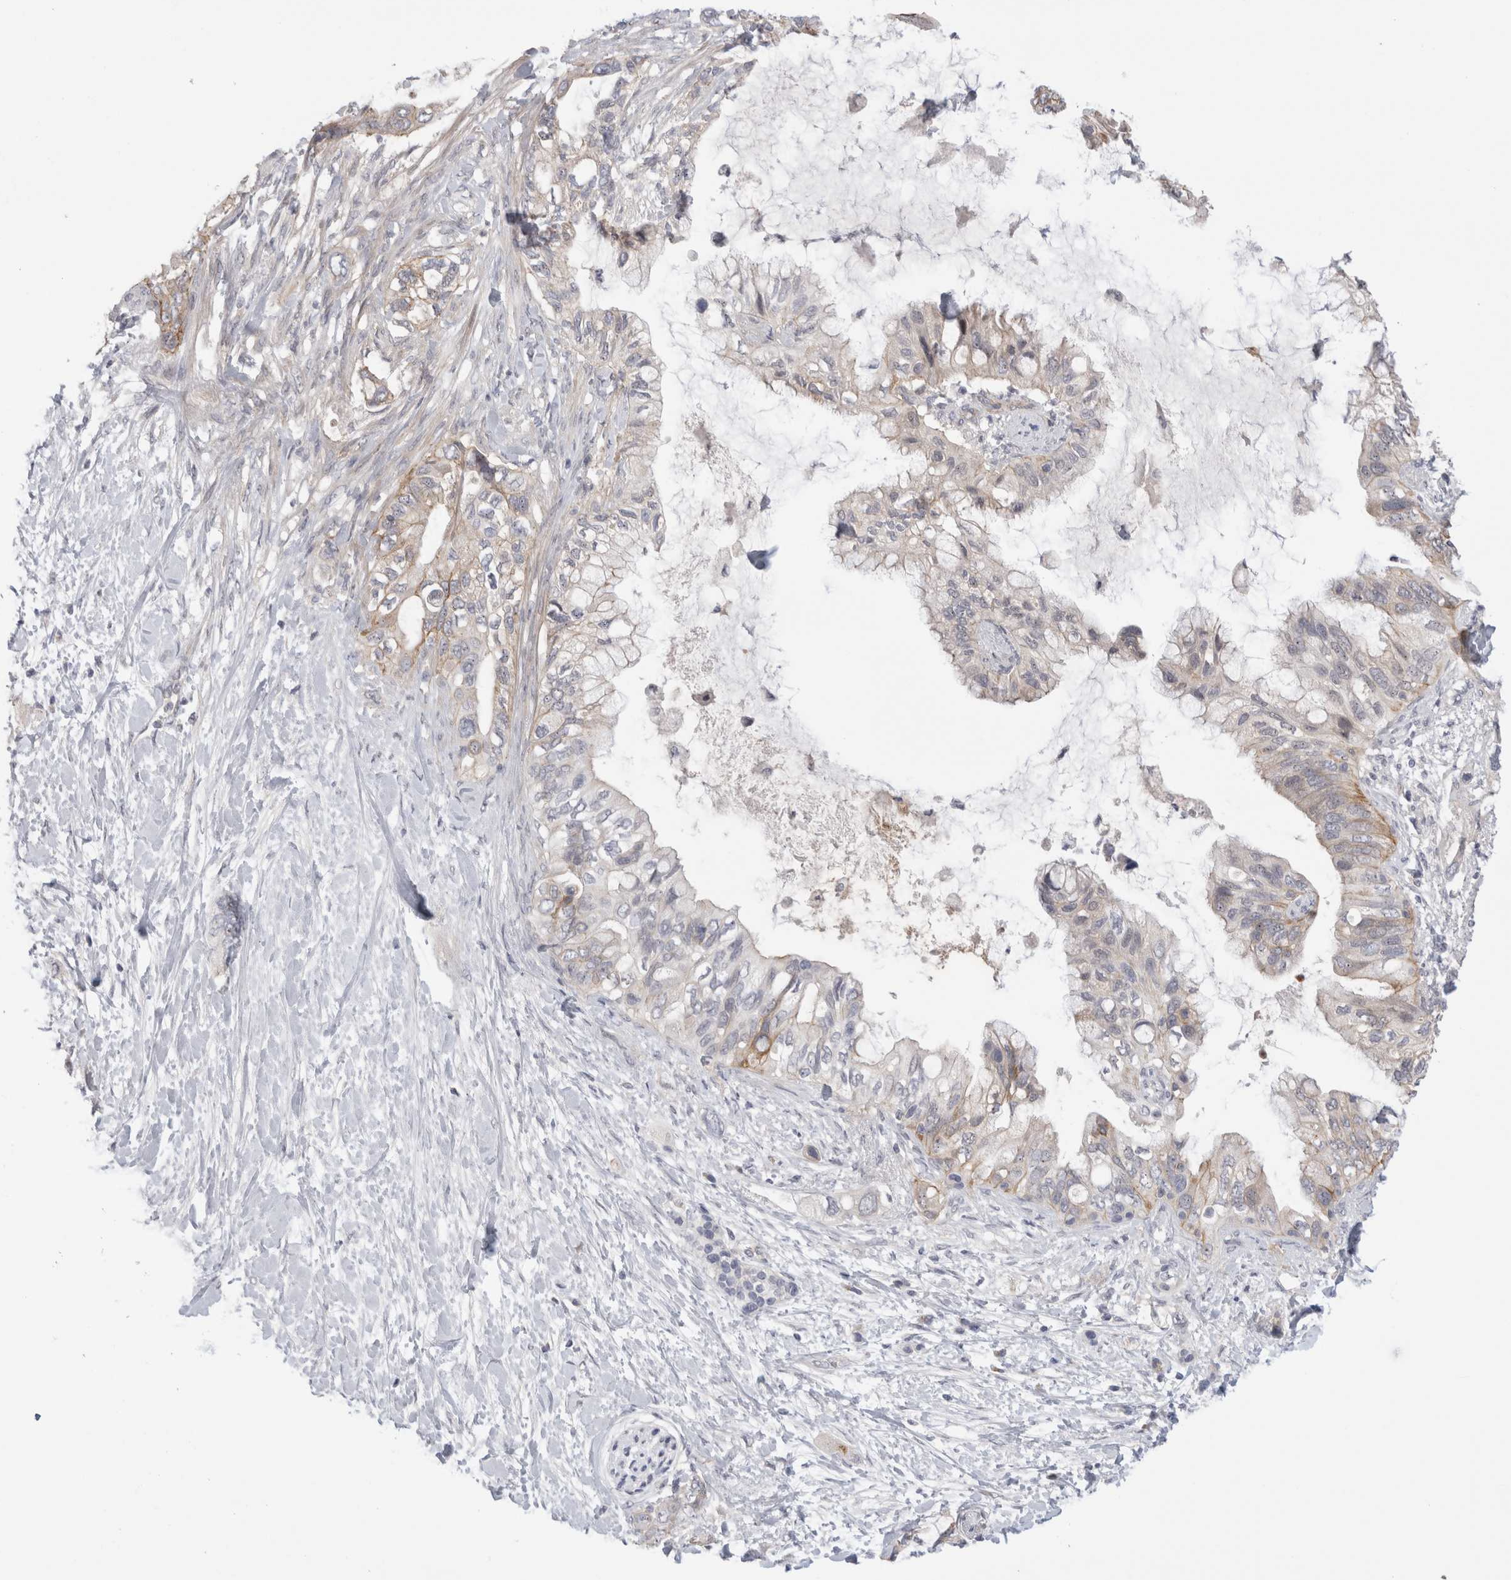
{"staining": {"intensity": "weak", "quantity": "25%-75%", "location": "cytoplasmic/membranous"}, "tissue": "pancreatic cancer", "cell_type": "Tumor cells", "image_type": "cancer", "snomed": [{"axis": "morphology", "description": "Adenocarcinoma, NOS"}, {"axis": "topography", "description": "Pancreas"}], "caption": "Immunohistochemistry (IHC) staining of pancreatic cancer (adenocarcinoma), which reveals low levels of weak cytoplasmic/membranous positivity in about 25%-75% of tumor cells indicating weak cytoplasmic/membranous protein staining. The staining was performed using DAB (3,3'-diaminobenzidine) (brown) for protein detection and nuclei were counterstained in hematoxylin (blue).", "gene": "VANGL1", "patient": {"sex": "female", "age": 56}}